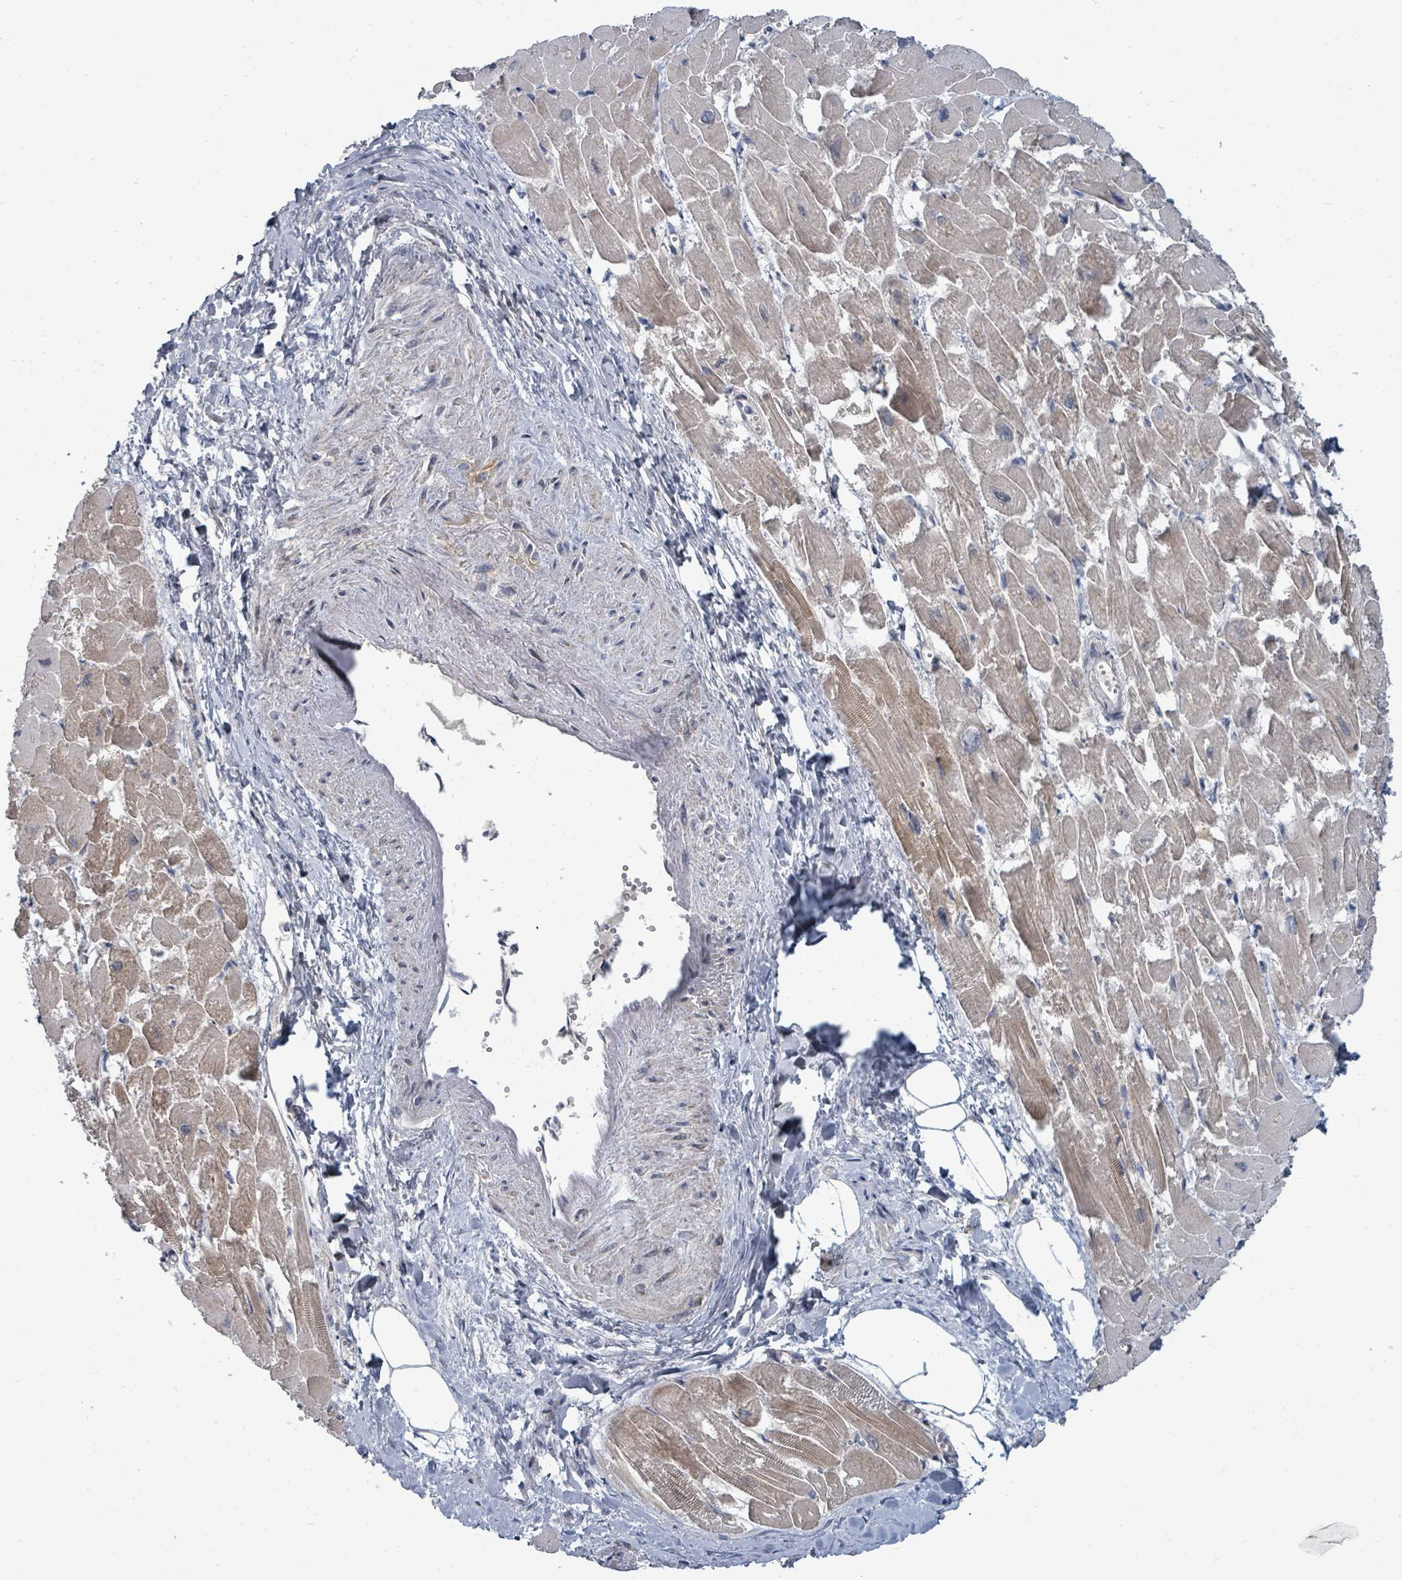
{"staining": {"intensity": "moderate", "quantity": ">75%", "location": "cytoplasmic/membranous"}, "tissue": "heart muscle", "cell_type": "Cardiomyocytes", "image_type": "normal", "snomed": [{"axis": "morphology", "description": "Normal tissue, NOS"}, {"axis": "topography", "description": "Heart"}], "caption": "The photomicrograph displays a brown stain indicating the presence of a protein in the cytoplasmic/membranous of cardiomyocytes in heart muscle. The staining is performed using DAB (3,3'-diaminobenzidine) brown chromogen to label protein expression. The nuclei are counter-stained blue using hematoxylin.", "gene": "TRDMT1", "patient": {"sex": "male", "age": 54}}